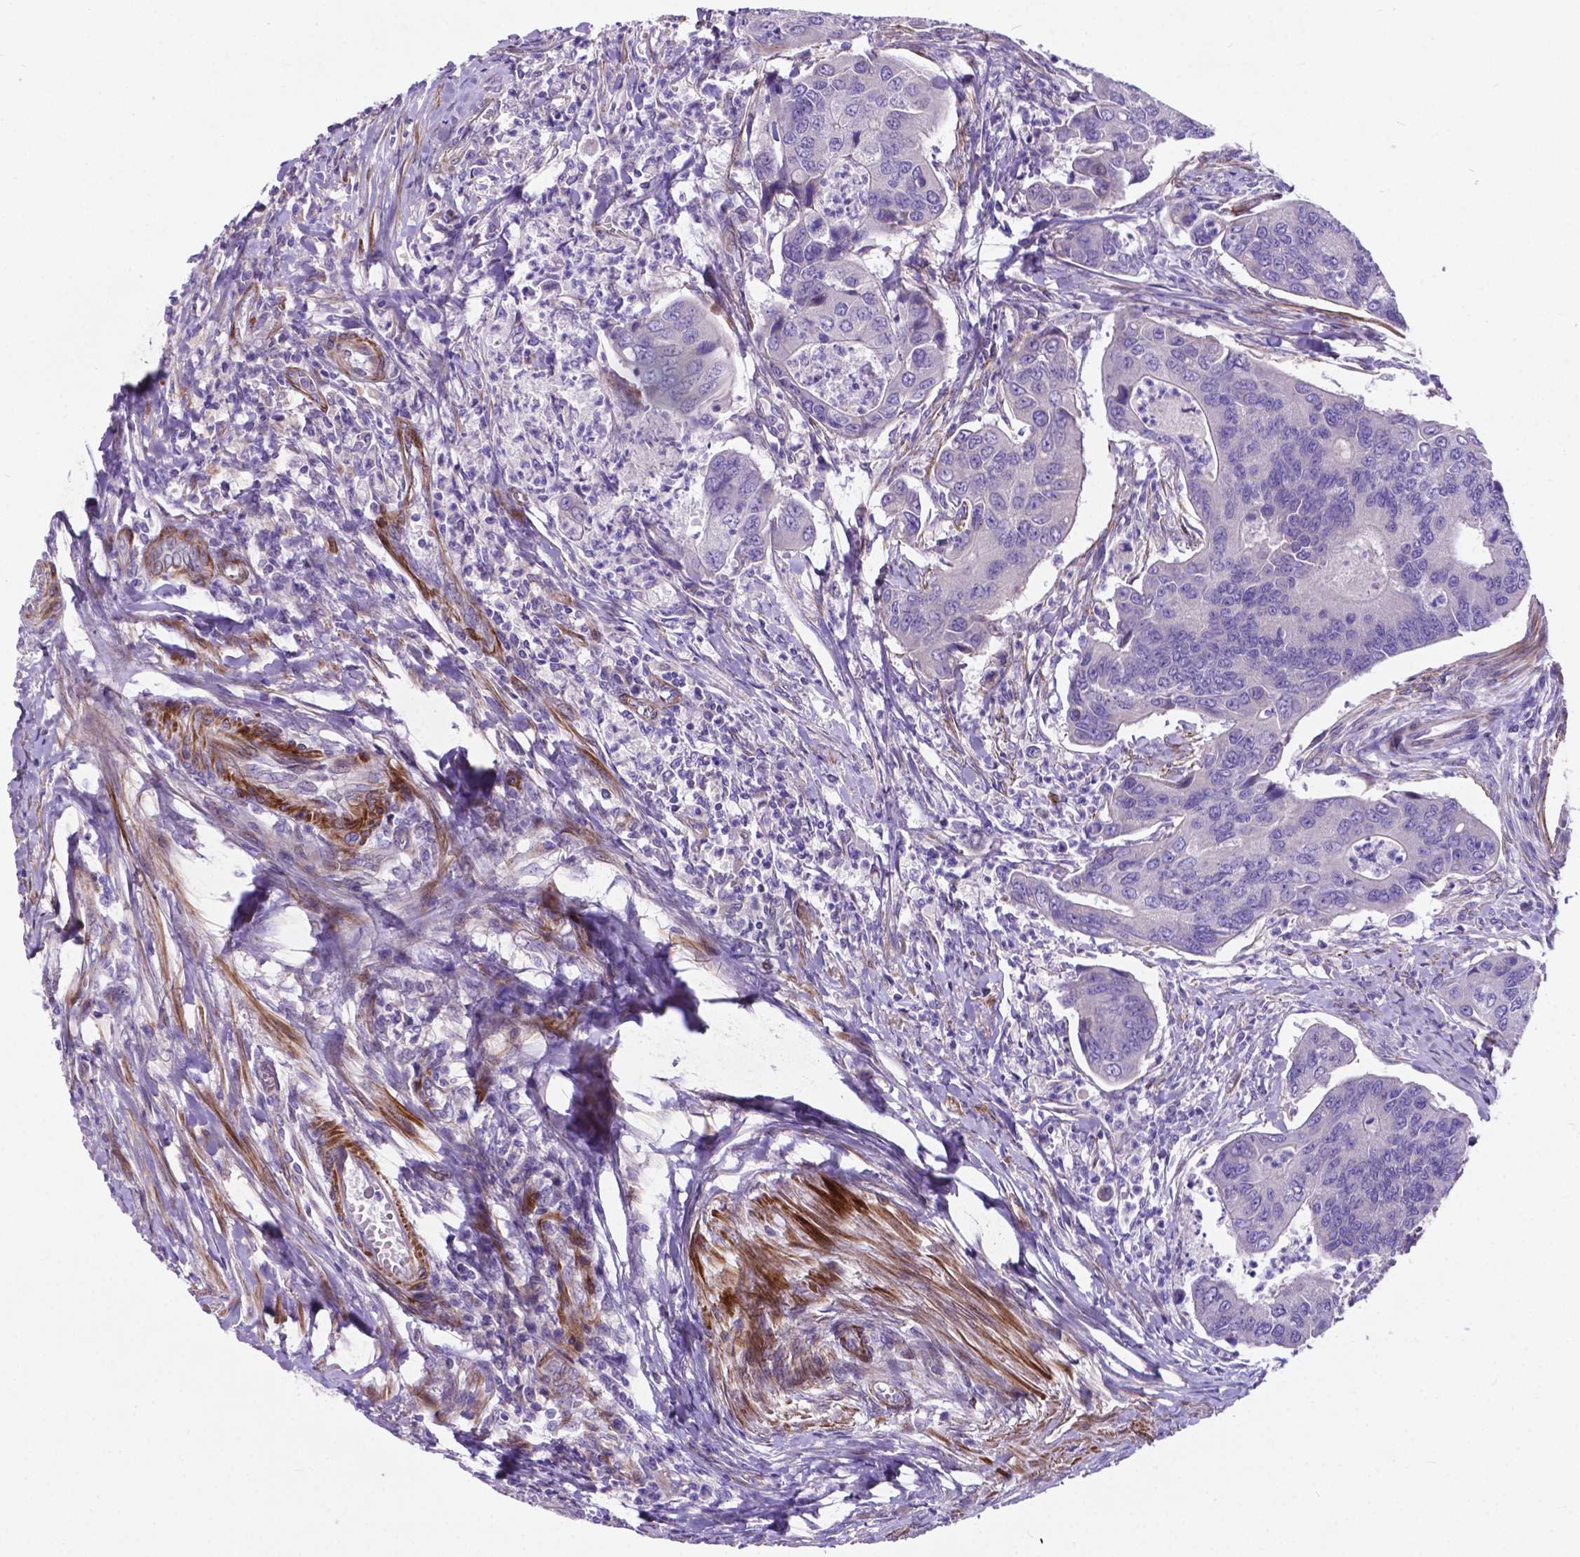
{"staining": {"intensity": "negative", "quantity": "none", "location": "none"}, "tissue": "colorectal cancer", "cell_type": "Tumor cells", "image_type": "cancer", "snomed": [{"axis": "morphology", "description": "Adenocarcinoma, NOS"}, {"axis": "topography", "description": "Colon"}], "caption": "A high-resolution photomicrograph shows immunohistochemistry (IHC) staining of adenocarcinoma (colorectal), which demonstrates no significant positivity in tumor cells.", "gene": "PFKFB4", "patient": {"sex": "female", "age": 67}}